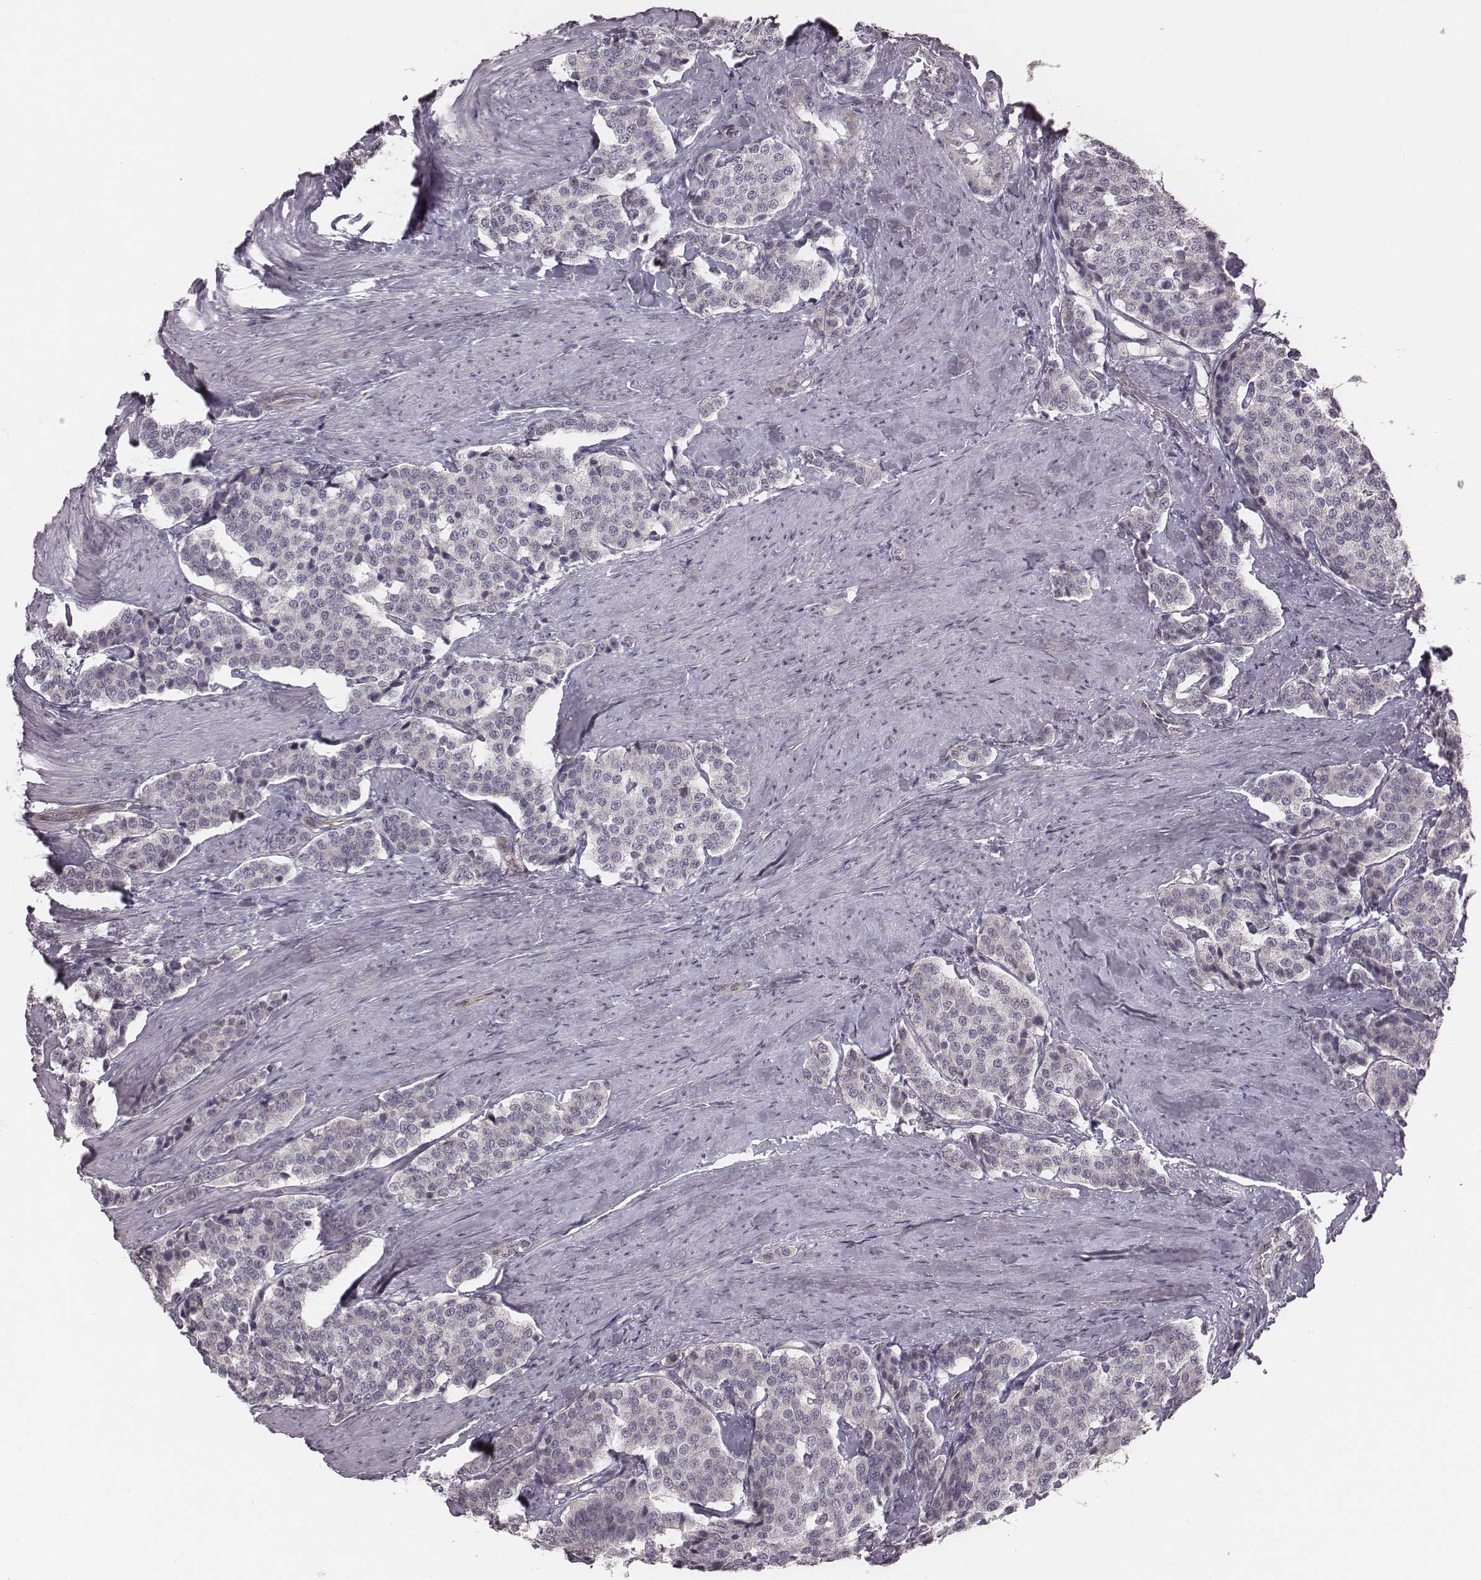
{"staining": {"intensity": "negative", "quantity": "none", "location": "none"}, "tissue": "carcinoid", "cell_type": "Tumor cells", "image_type": "cancer", "snomed": [{"axis": "morphology", "description": "Carcinoid, malignant, NOS"}, {"axis": "topography", "description": "Small intestine"}], "caption": "IHC photomicrograph of neoplastic tissue: human carcinoid stained with DAB displays no significant protein expression in tumor cells.", "gene": "IQCG", "patient": {"sex": "female", "age": 58}}